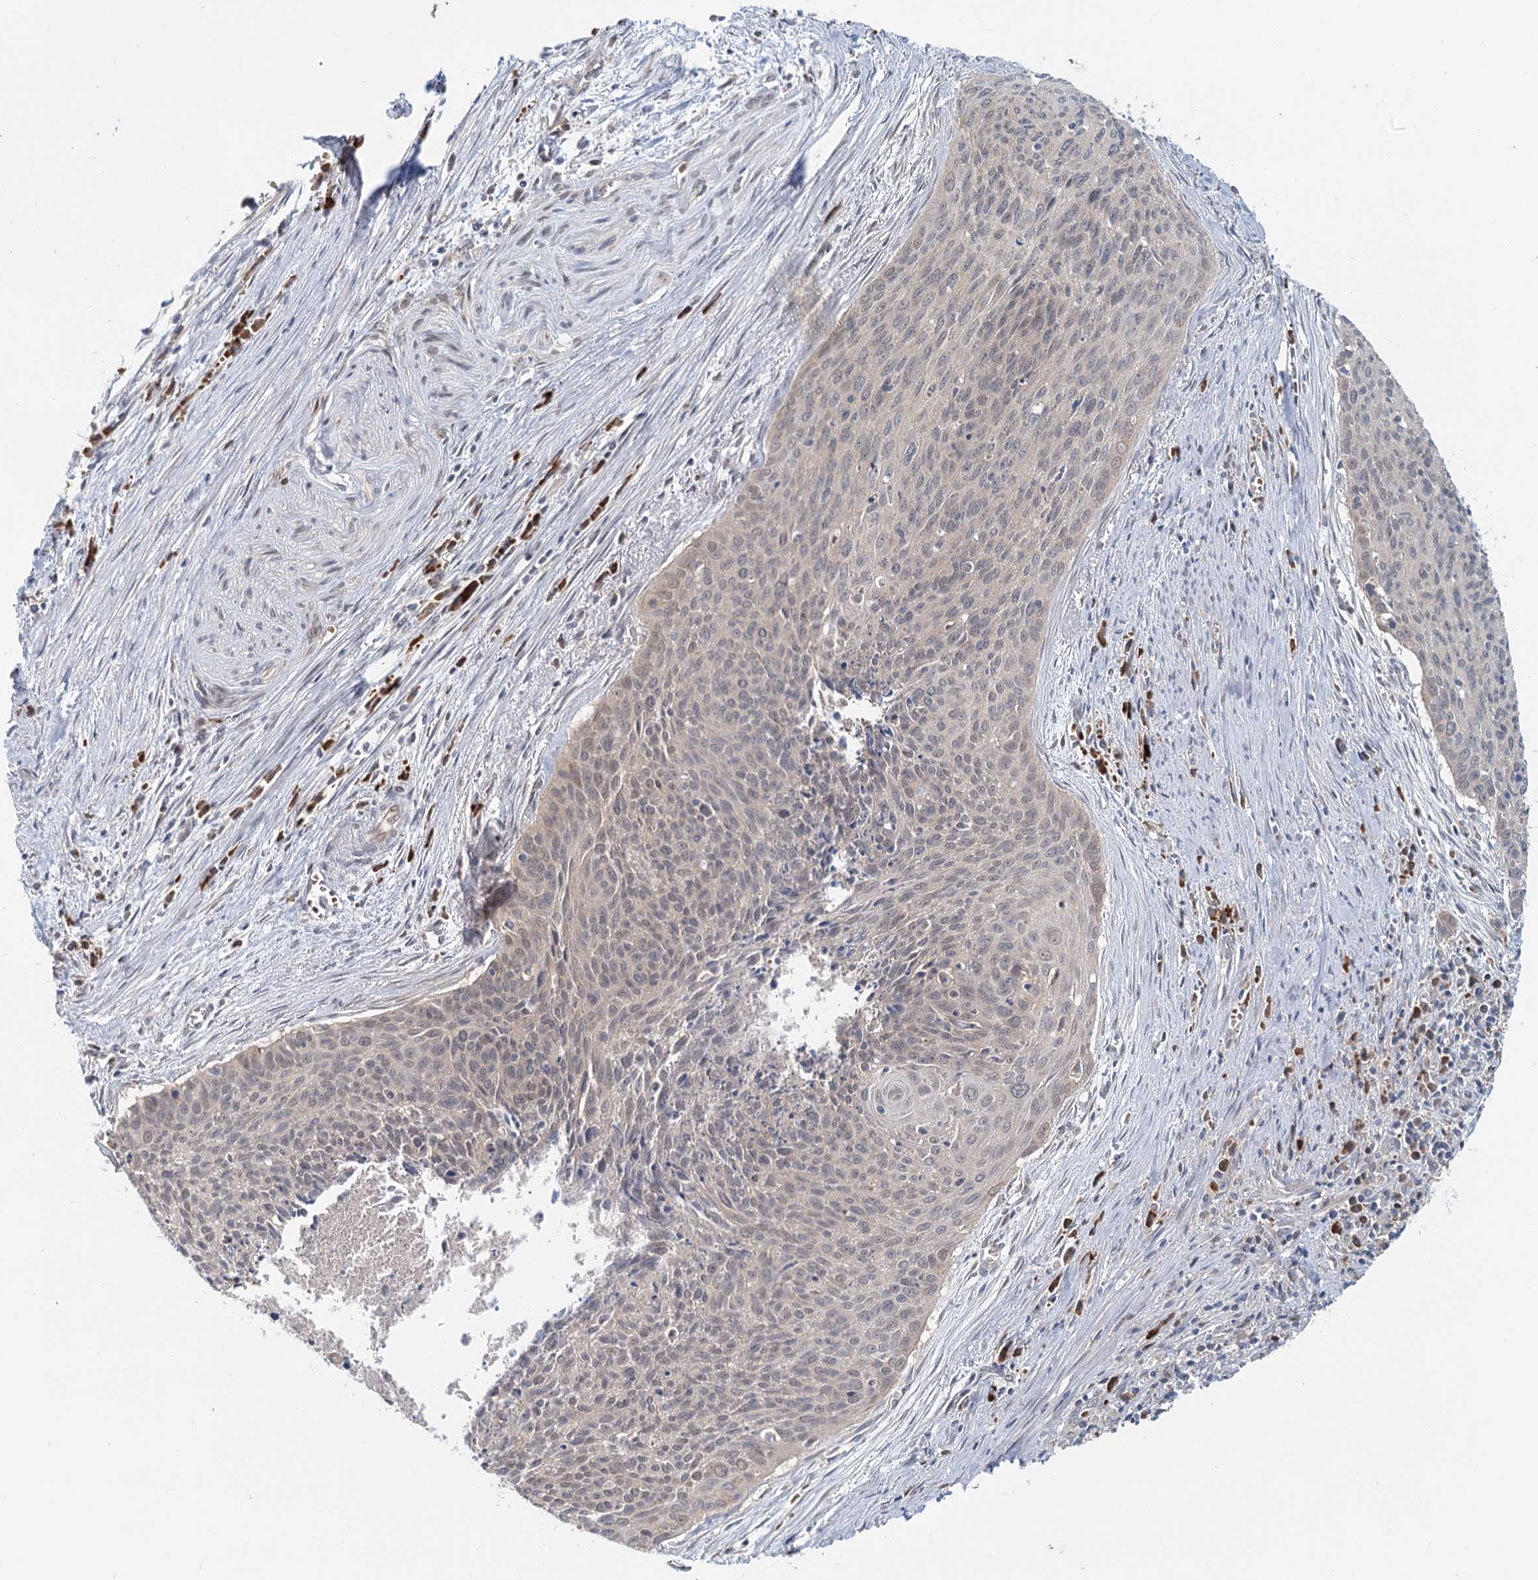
{"staining": {"intensity": "weak", "quantity": "<25%", "location": "nuclear"}, "tissue": "cervical cancer", "cell_type": "Tumor cells", "image_type": "cancer", "snomed": [{"axis": "morphology", "description": "Squamous cell carcinoma, NOS"}, {"axis": "topography", "description": "Cervix"}], "caption": "The immunohistochemistry image has no significant expression in tumor cells of squamous cell carcinoma (cervical) tissue.", "gene": "ADK", "patient": {"sex": "female", "age": 55}}